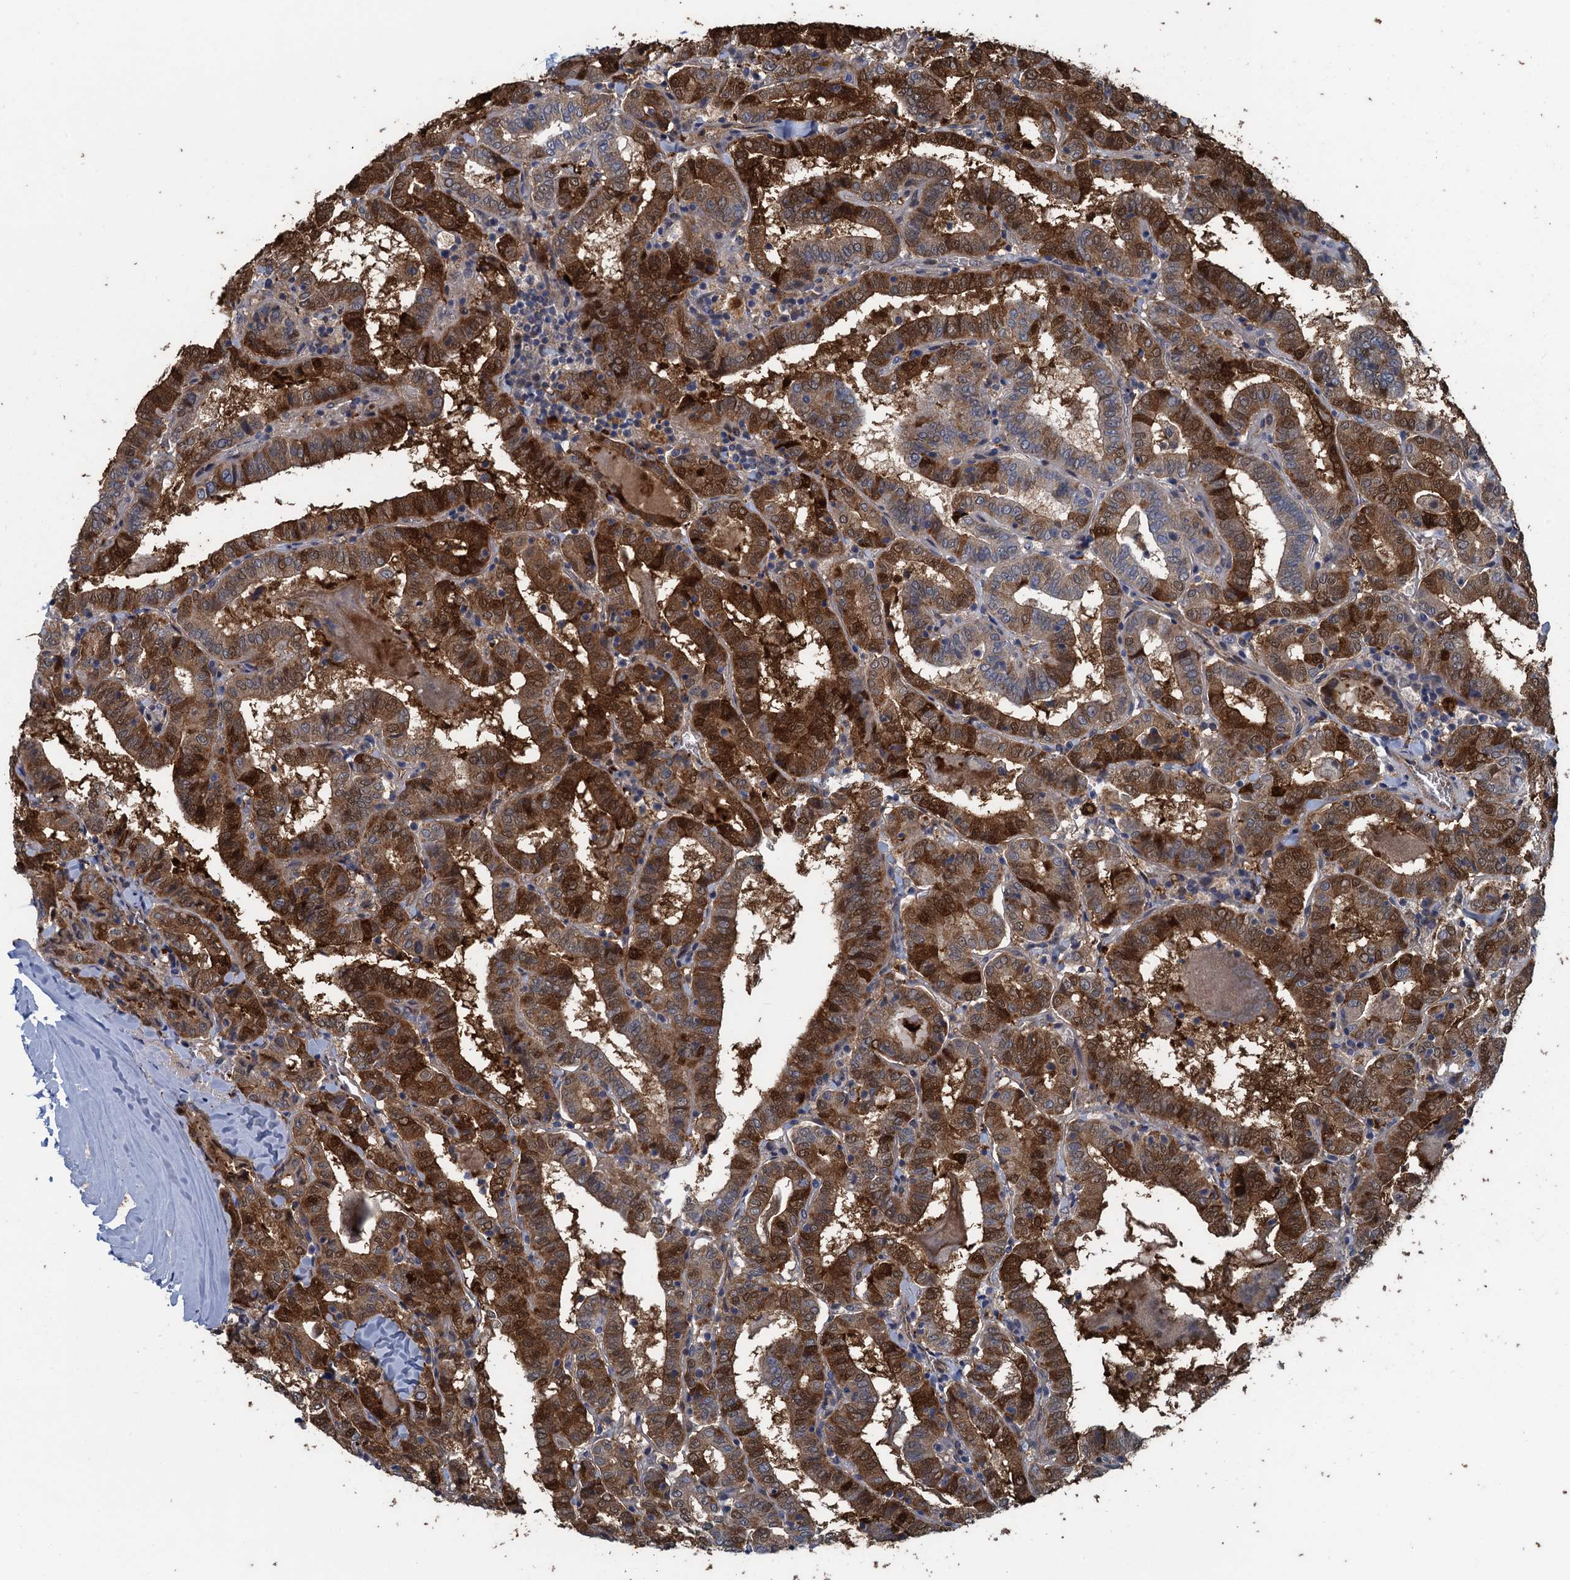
{"staining": {"intensity": "strong", "quantity": ">75%", "location": "cytoplasmic/membranous"}, "tissue": "thyroid cancer", "cell_type": "Tumor cells", "image_type": "cancer", "snomed": [{"axis": "morphology", "description": "Papillary adenocarcinoma, NOS"}, {"axis": "topography", "description": "Thyroid gland"}], "caption": "Human thyroid cancer stained for a protein (brown) shows strong cytoplasmic/membranous positive positivity in about >75% of tumor cells.", "gene": "KBTBD8", "patient": {"sex": "female", "age": 72}}